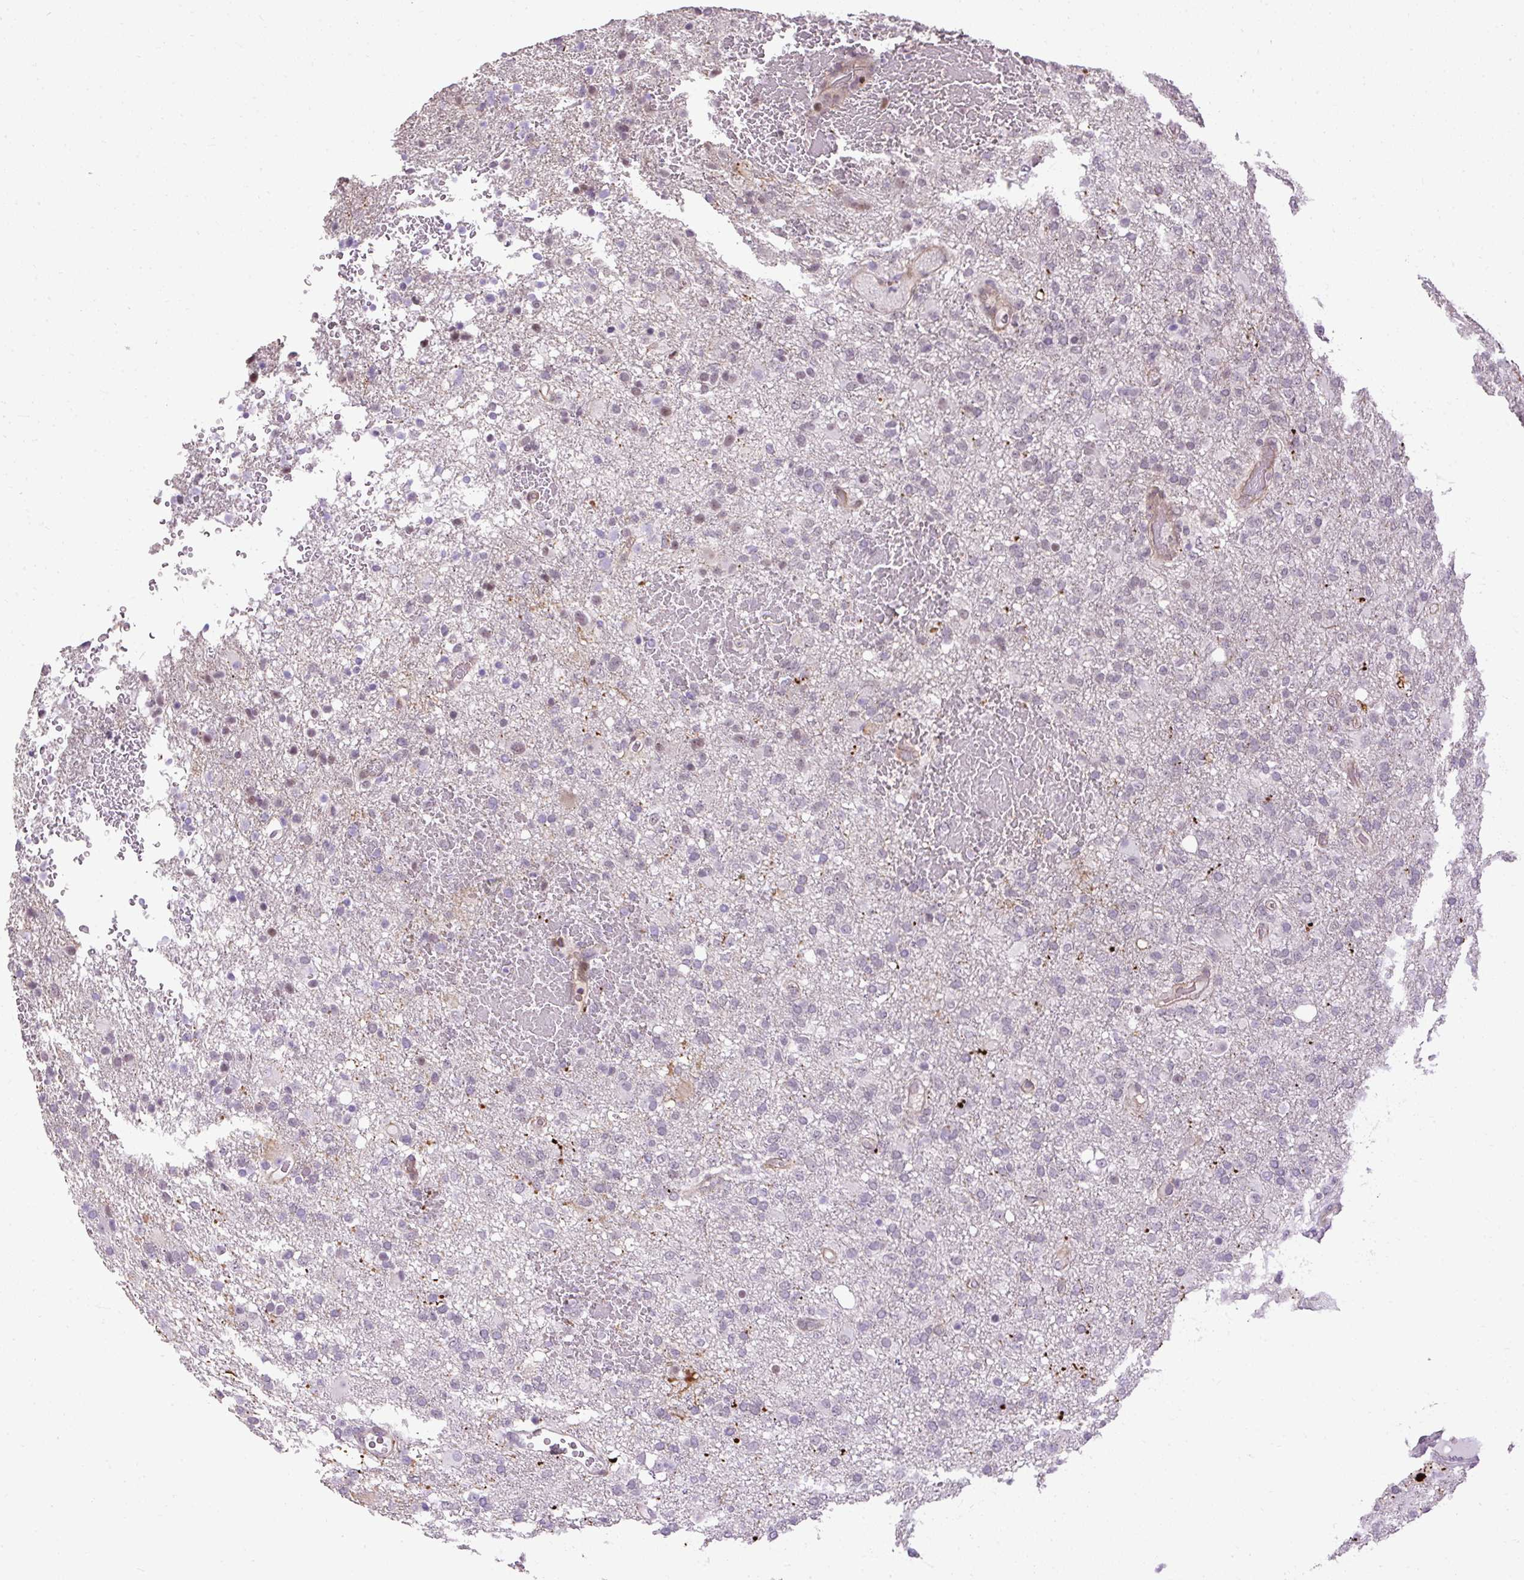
{"staining": {"intensity": "moderate", "quantity": "<25%", "location": "nuclear"}, "tissue": "glioma", "cell_type": "Tumor cells", "image_type": "cancer", "snomed": [{"axis": "morphology", "description": "Glioma, malignant, High grade"}, {"axis": "topography", "description": "Brain"}], "caption": "Protein staining by immunohistochemistry (IHC) displays moderate nuclear expression in approximately <25% of tumor cells in malignant glioma (high-grade).", "gene": "ARHGEF18", "patient": {"sex": "female", "age": 74}}